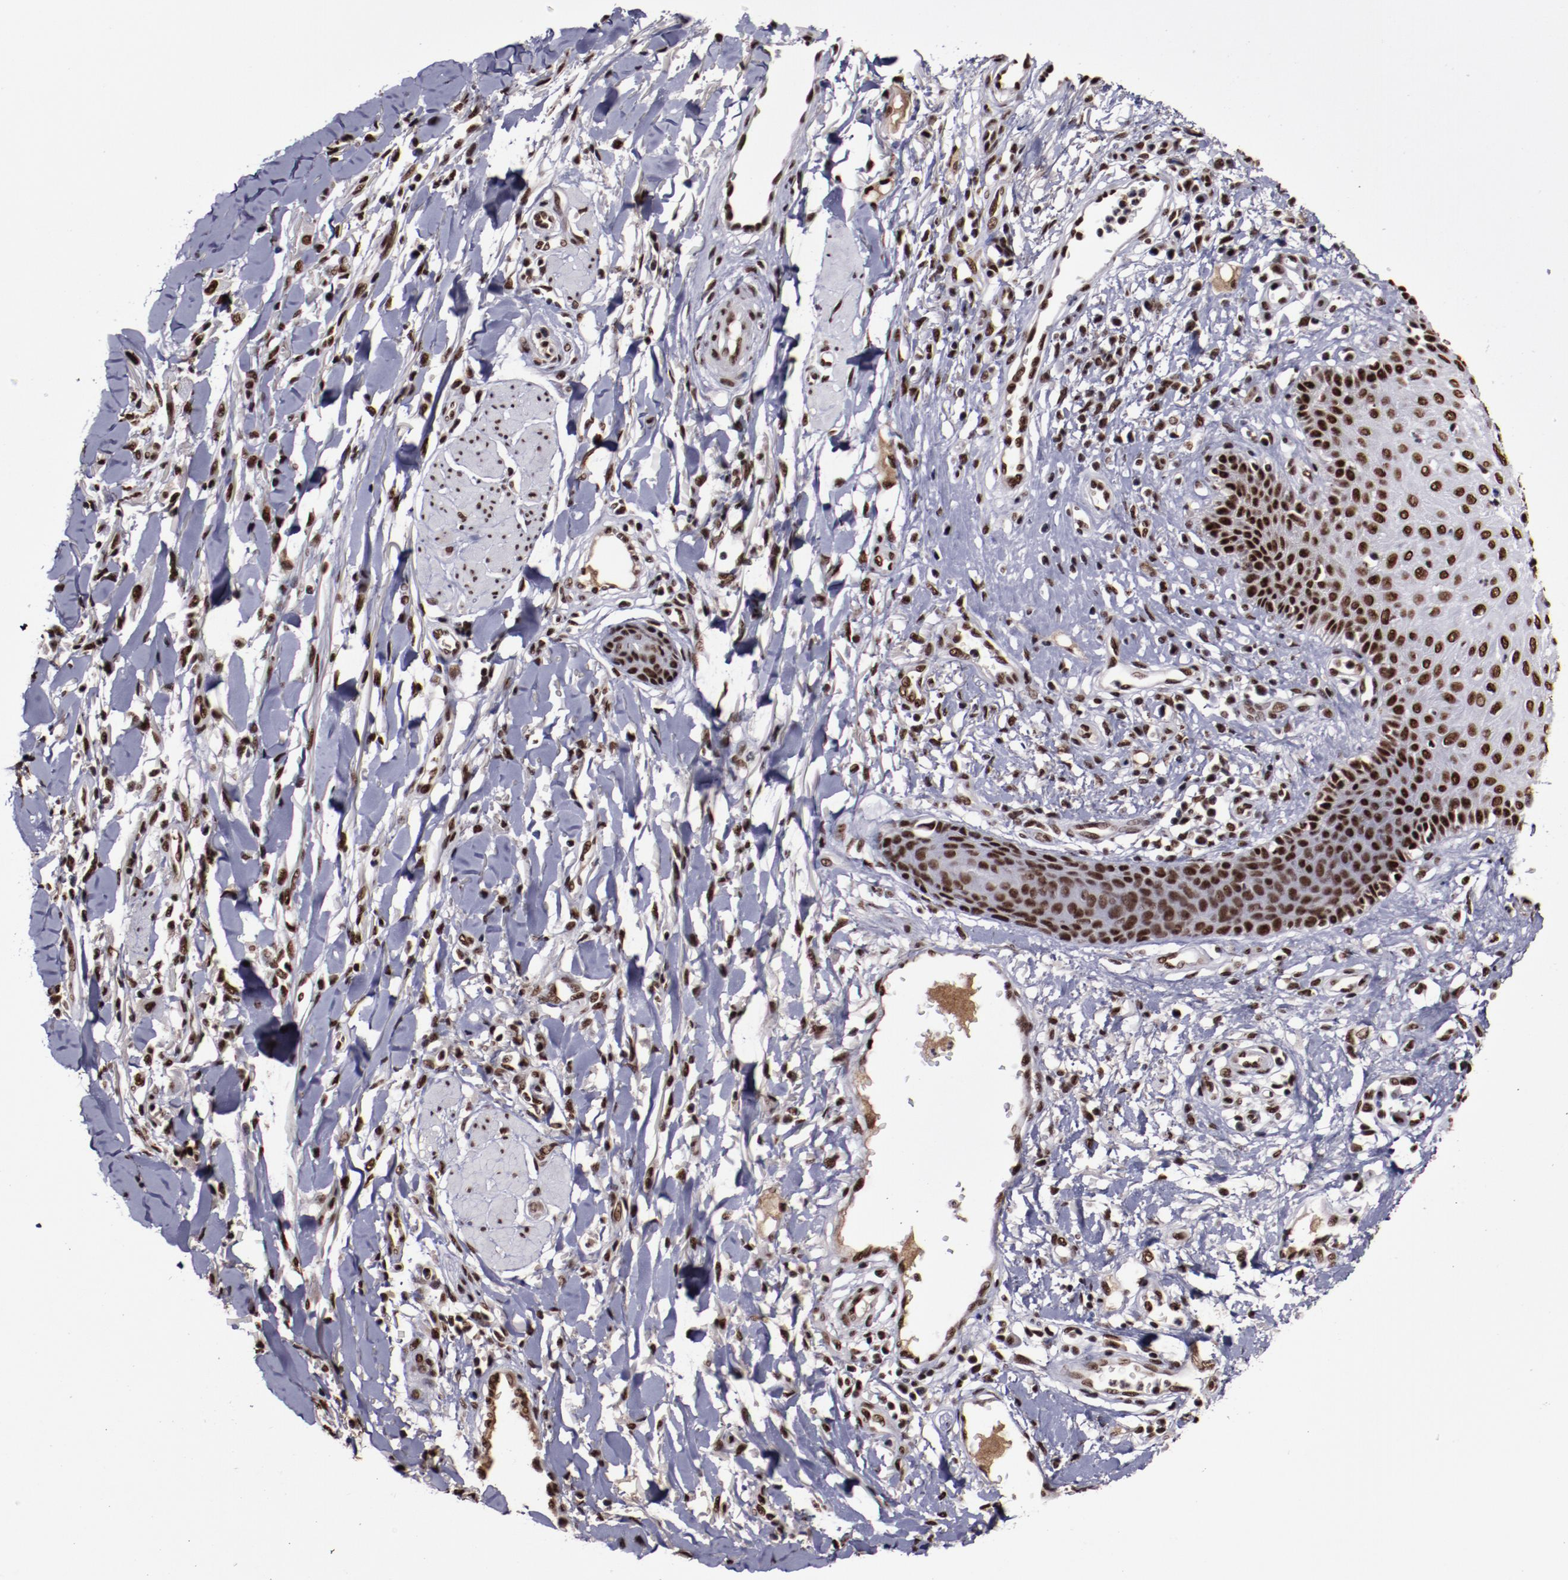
{"staining": {"intensity": "strong", "quantity": ">75%", "location": "nuclear"}, "tissue": "skin cancer", "cell_type": "Tumor cells", "image_type": "cancer", "snomed": [{"axis": "morphology", "description": "Squamous cell carcinoma, NOS"}, {"axis": "topography", "description": "Skin"}], "caption": "Immunohistochemical staining of human skin cancer (squamous cell carcinoma) shows high levels of strong nuclear expression in about >75% of tumor cells.", "gene": "ERH", "patient": {"sex": "female", "age": 59}}